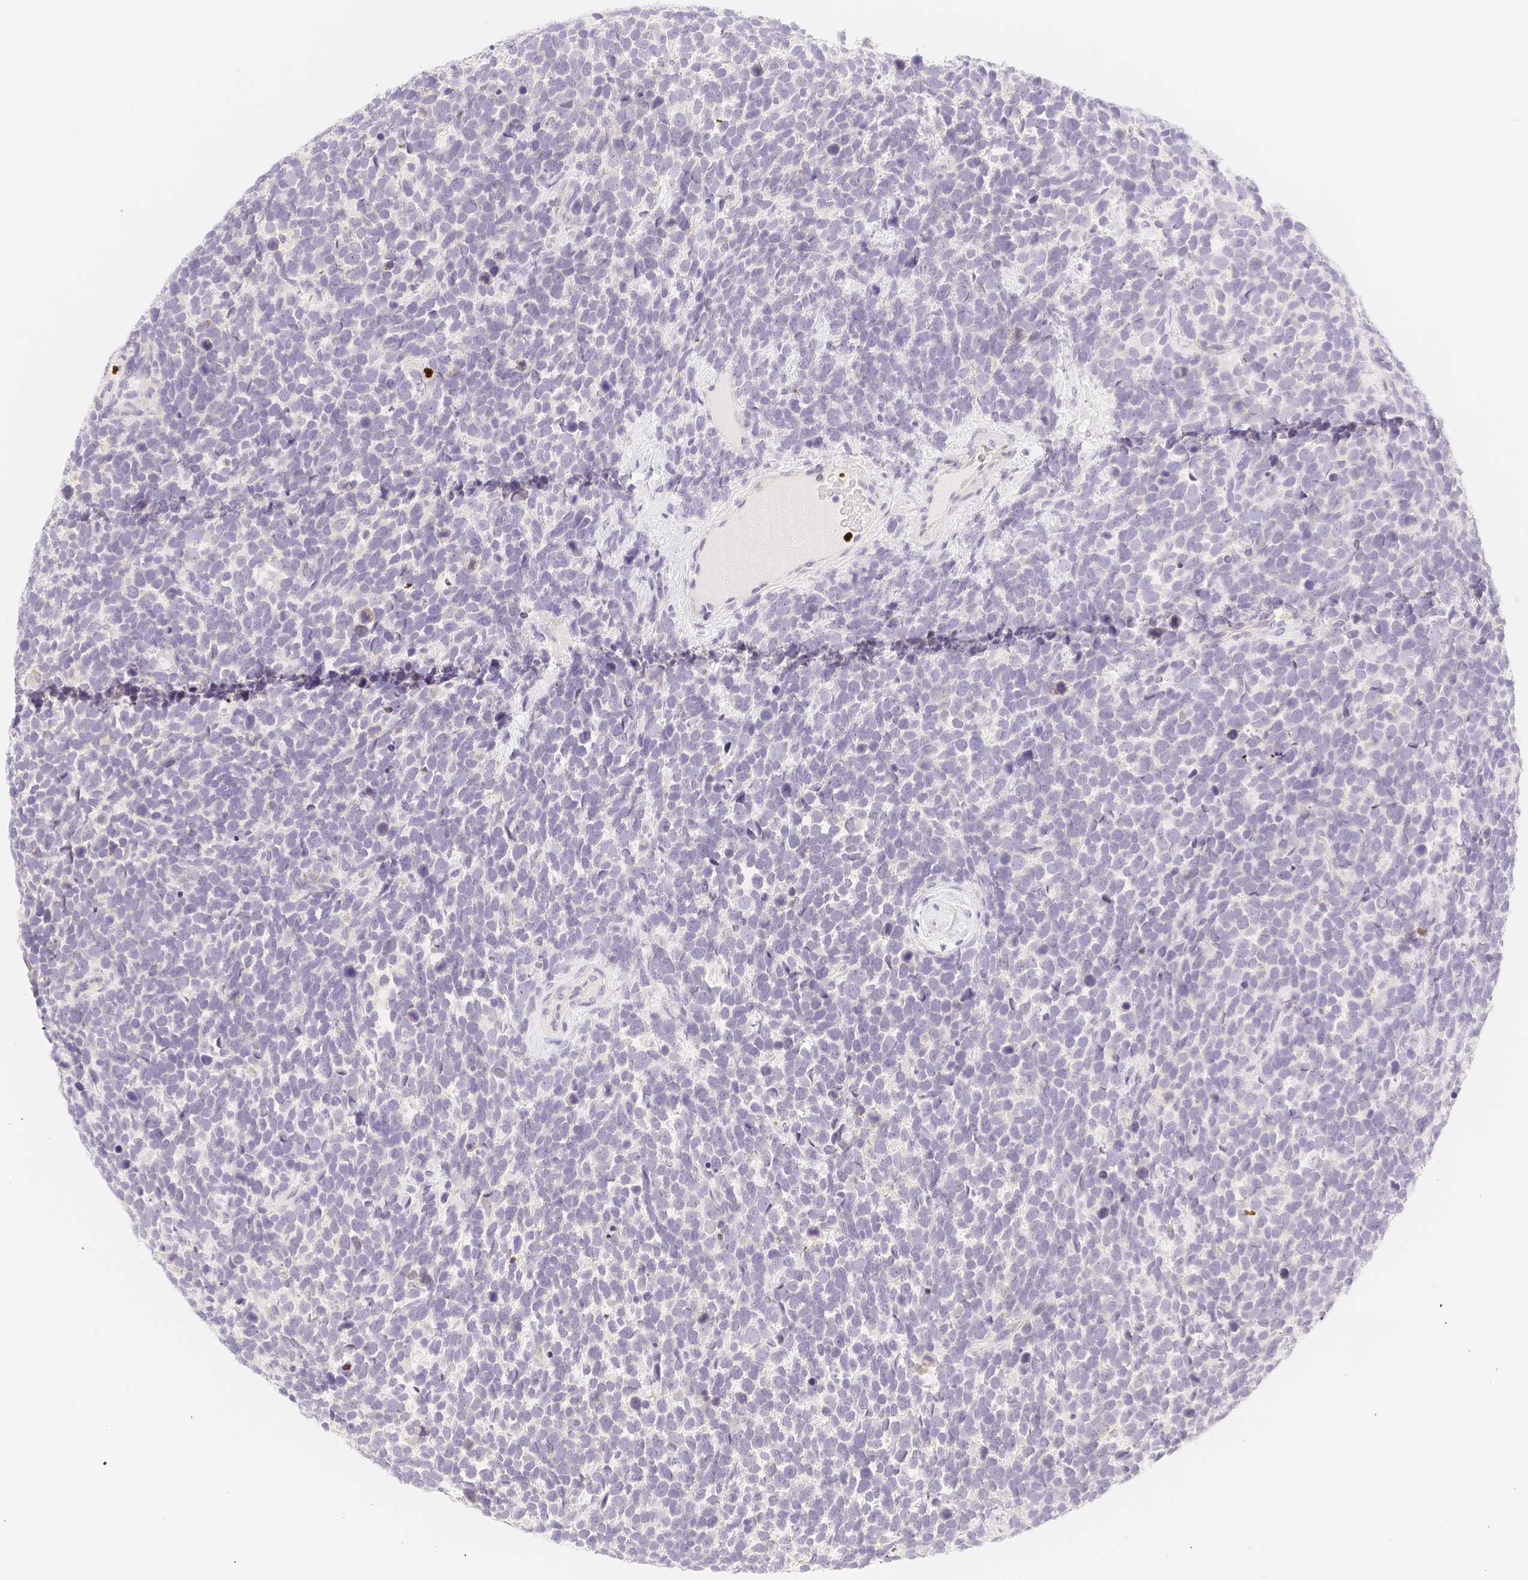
{"staining": {"intensity": "negative", "quantity": "none", "location": "none"}, "tissue": "urothelial cancer", "cell_type": "Tumor cells", "image_type": "cancer", "snomed": [{"axis": "morphology", "description": "Urothelial carcinoma, High grade"}, {"axis": "topography", "description": "Urinary bladder"}], "caption": "Tumor cells are negative for protein expression in human high-grade urothelial carcinoma. Nuclei are stained in blue.", "gene": "PADI4", "patient": {"sex": "female", "age": 82}}